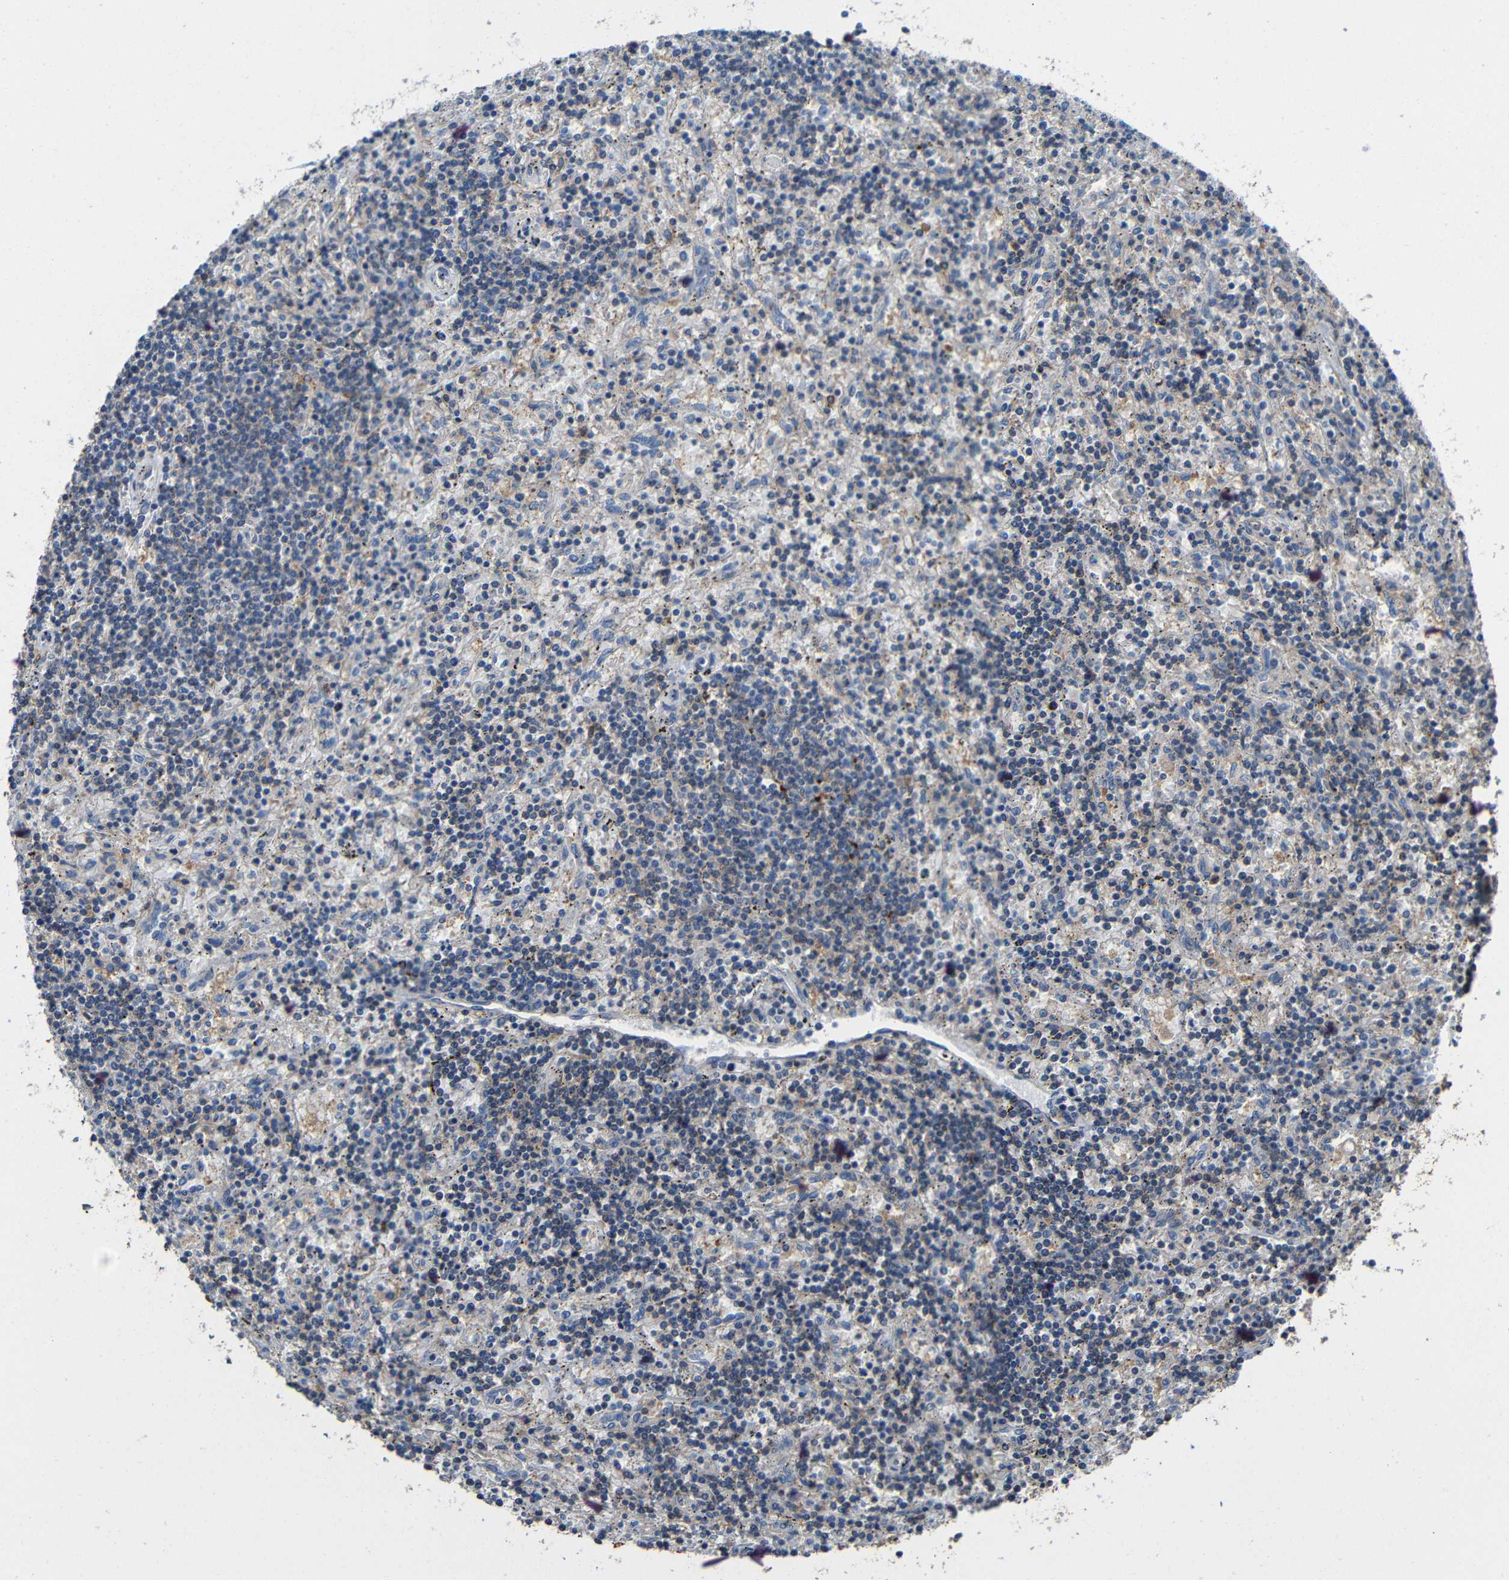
{"staining": {"intensity": "weak", "quantity": "25%-75%", "location": "cytoplasmic/membranous"}, "tissue": "lymphoma", "cell_type": "Tumor cells", "image_type": "cancer", "snomed": [{"axis": "morphology", "description": "Malignant lymphoma, non-Hodgkin's type, Low grade"}, {"axis": "topography", "description": "Spleen"}], "caption": "Immunohistochemistry (DAB (3,3'-diaminobenzidine)) staining of human low-grade malignant lymphoma, non-Hodgkin's type exhibits weak cytoplasmic/membranous protein positivity in about 25%-75% of tumor cells. Immunohistochemistry (ihc) stains the protein of interest in brown and the nuclei are stained blue.", "gene": "GDI1", "patient": {"sex": "male", "age": 76}}